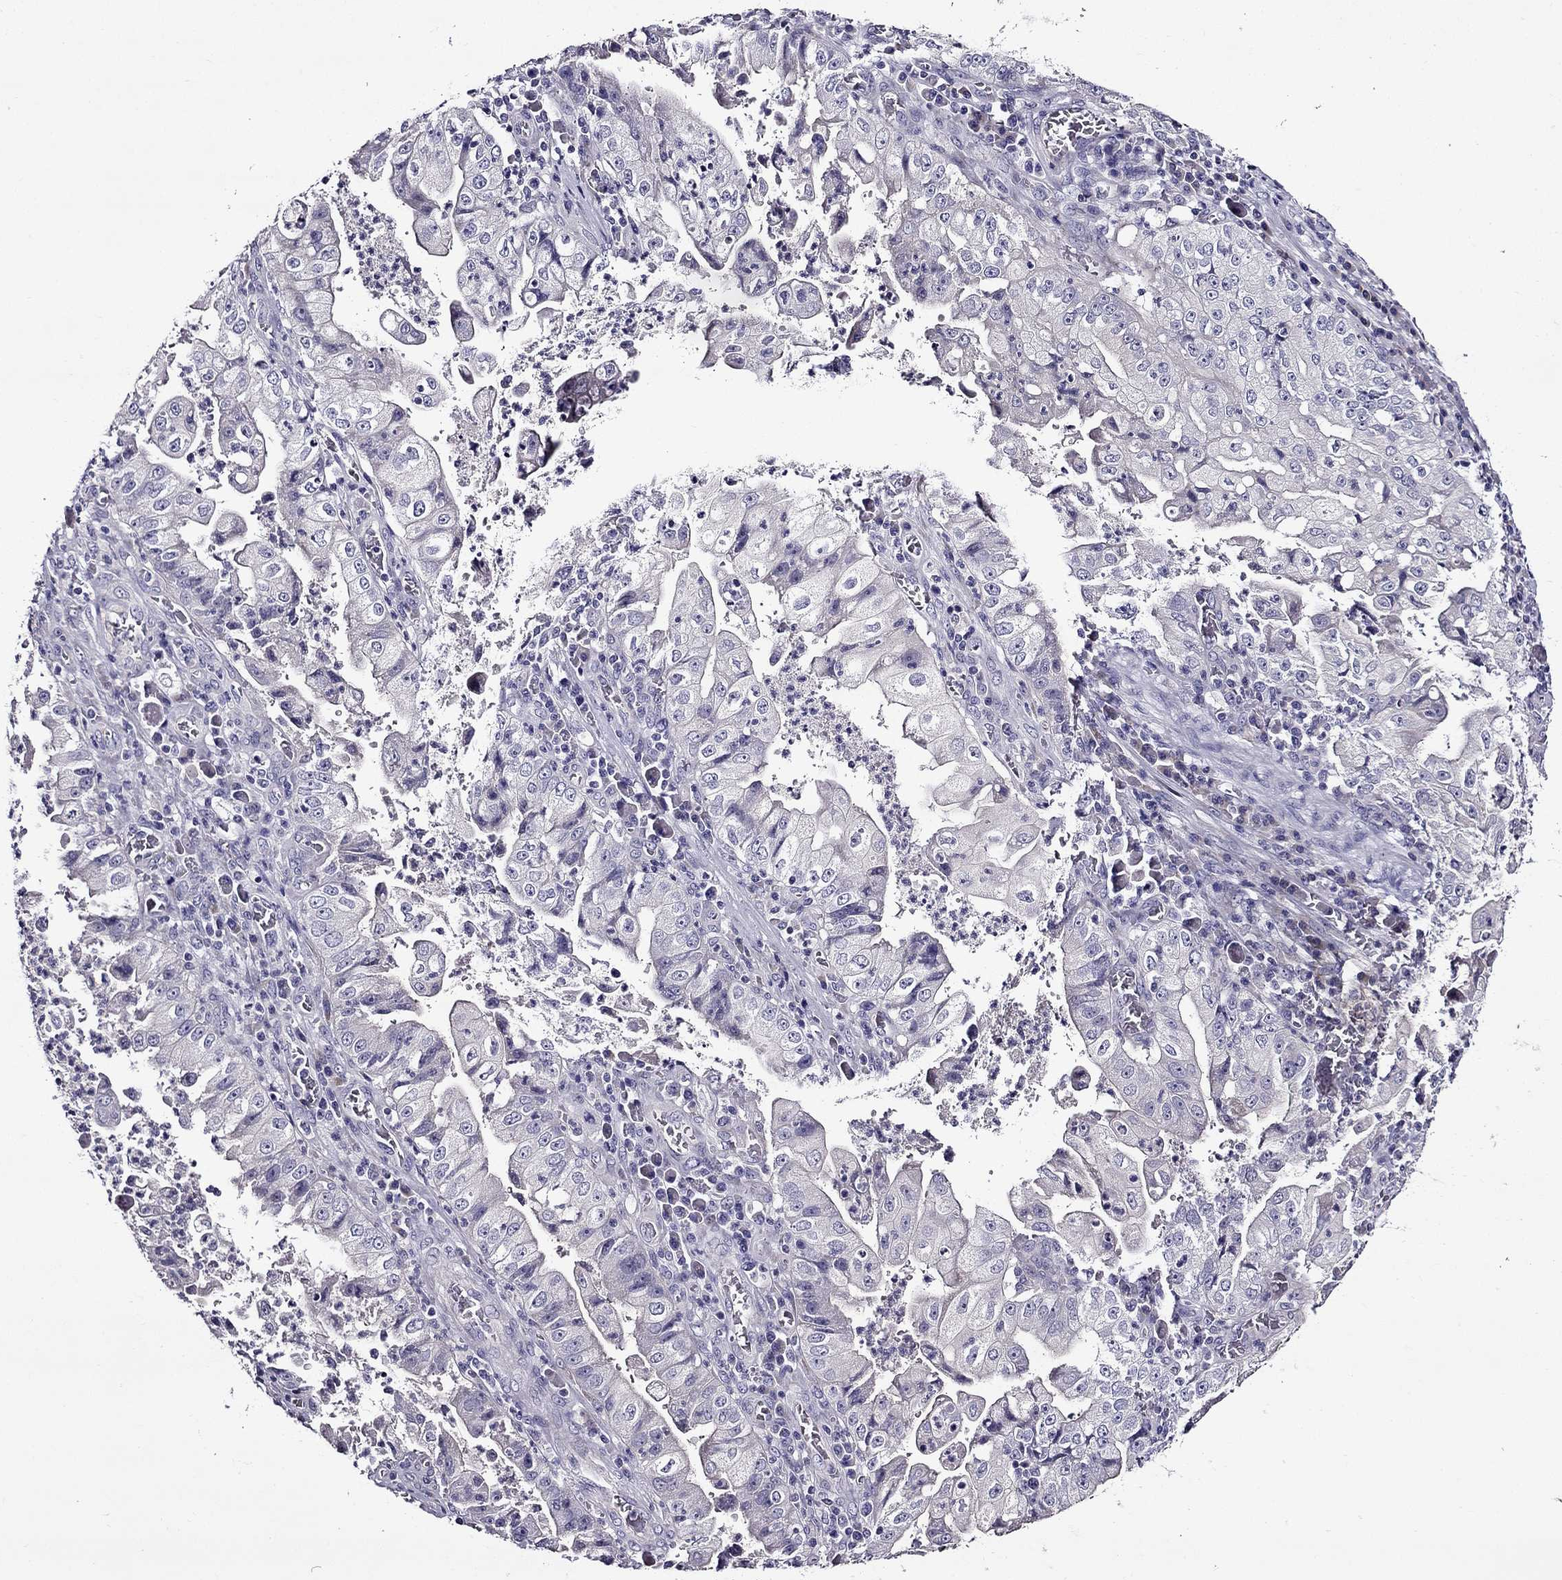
{"staining": {"intensity": "negative", "quantity": "none", "location": "none"}, "tissue": "stomach cancer", "cell_type": "Tumor cells", "image_type": "cancer", "snomed": [{"axis": "morphology", "description": "Adenocarcinoma, NOS"}, {"axis": "topography", "description": "Stomach"}], "caption": "Adenocarcinoma (stomach) was stained to show a protein in brown. There is no significant expression in tumor cells. (Brightfield microscopy of DAB (3,3'-diaminobenzidine) immunohistochemistry (IHC) at high magnification).", "gene": "TMEM266", "patient": {"sex": "male", "age": 76}}